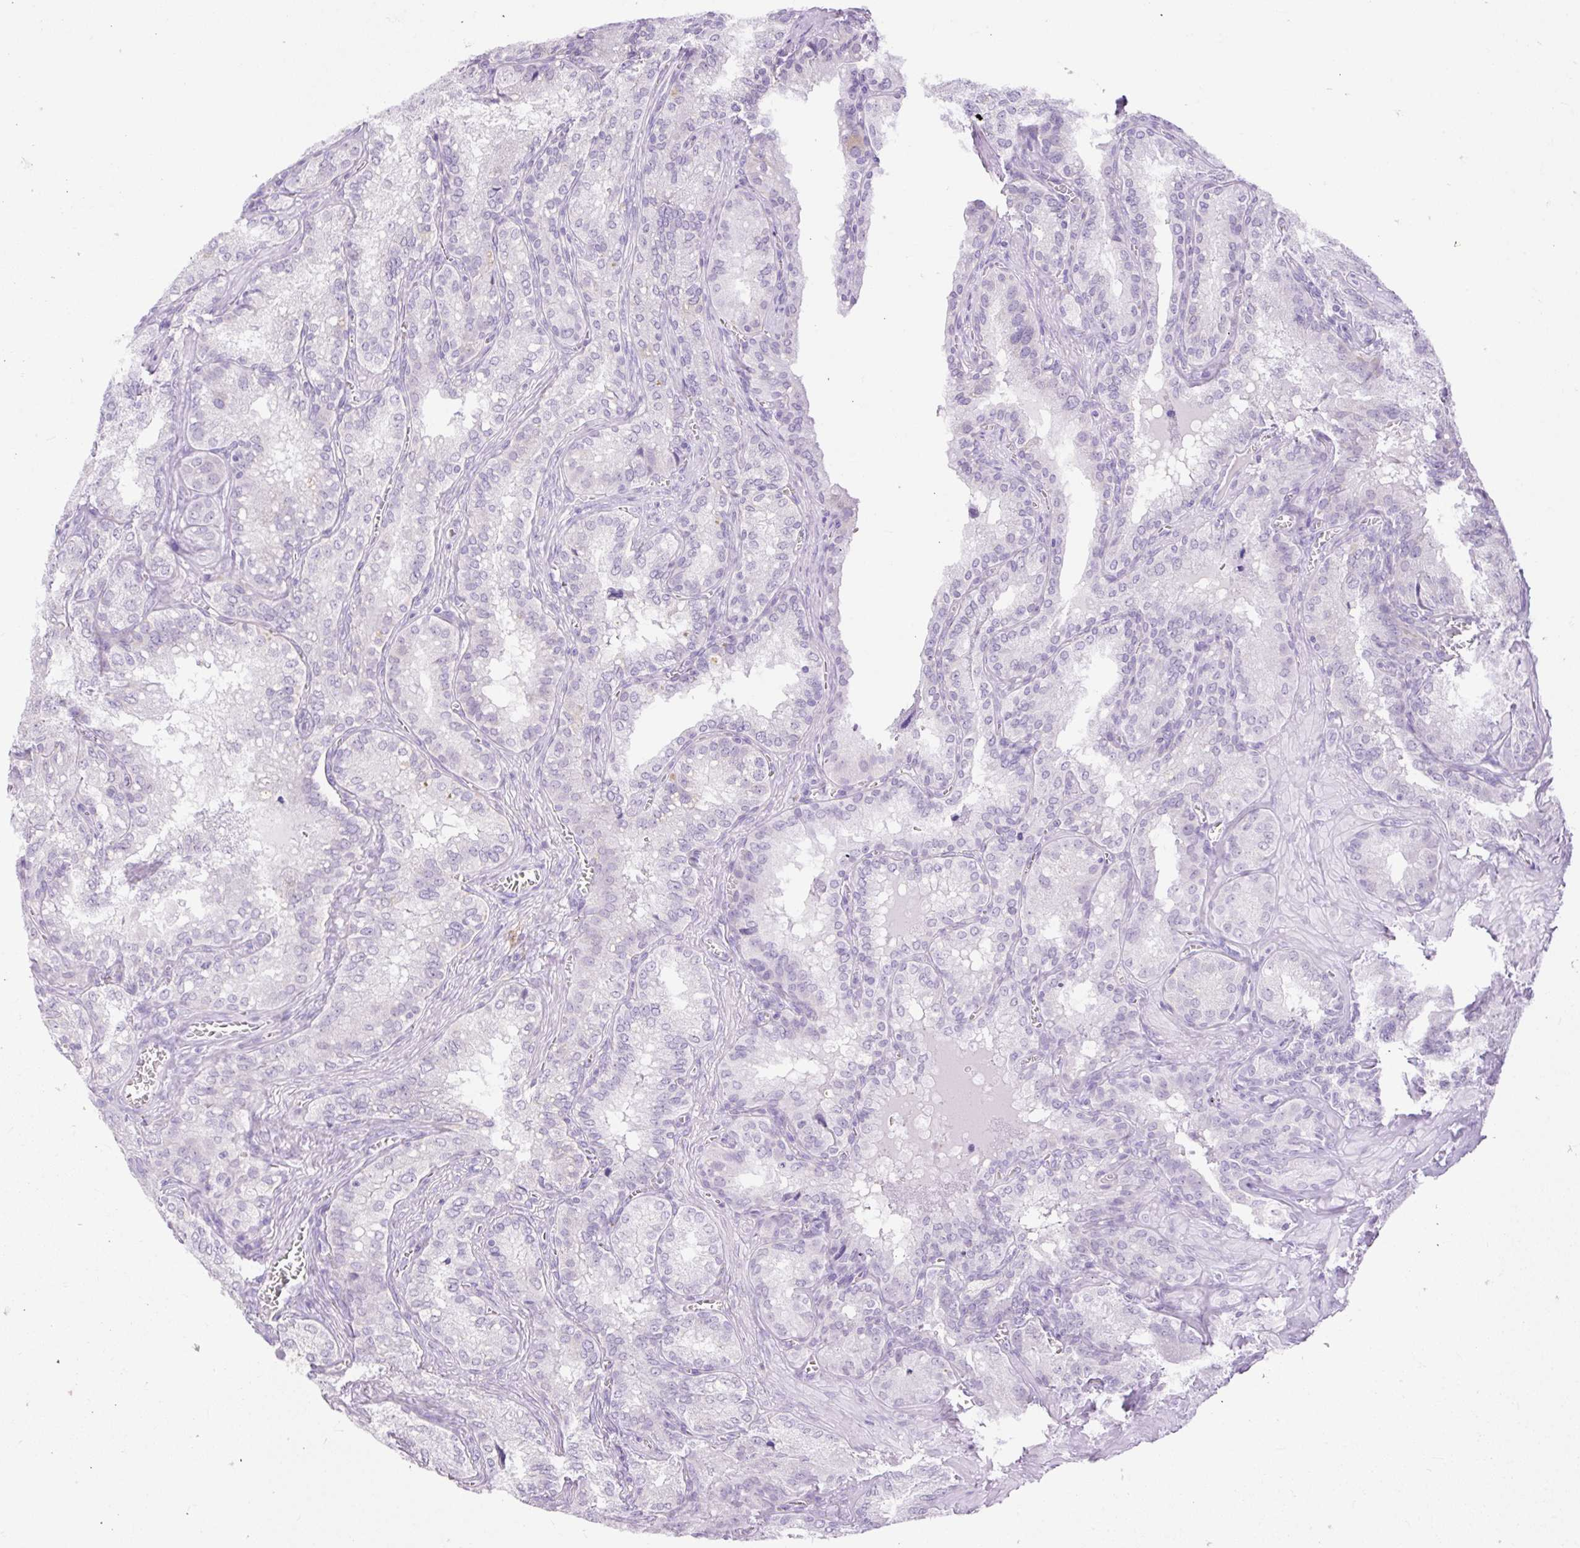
{"staining": {"intensity": "negative", "quantity": "none", "location": "none"}, "tissue": "seminal vesicle", "cell_type": "Glandular cells", "image_type": "normal", "snomed": [{"axis": "morphology", "description": "Normal tissue, NOS"}, {"axis": "topography", "description": "Seminal veicle"}], "caption": "Immunohistochemistry micrograph of benign human seminal vesicle stained for a protein (brown), which reveals no staining in glandular cells. Brightfield microscopy of immunohistochemistry stained with DAB (brown) and hematoxylin (blue), captured at high magnification.", "gene": "SIGLEC1", "patient": {"sex": "male", "age": 47}}